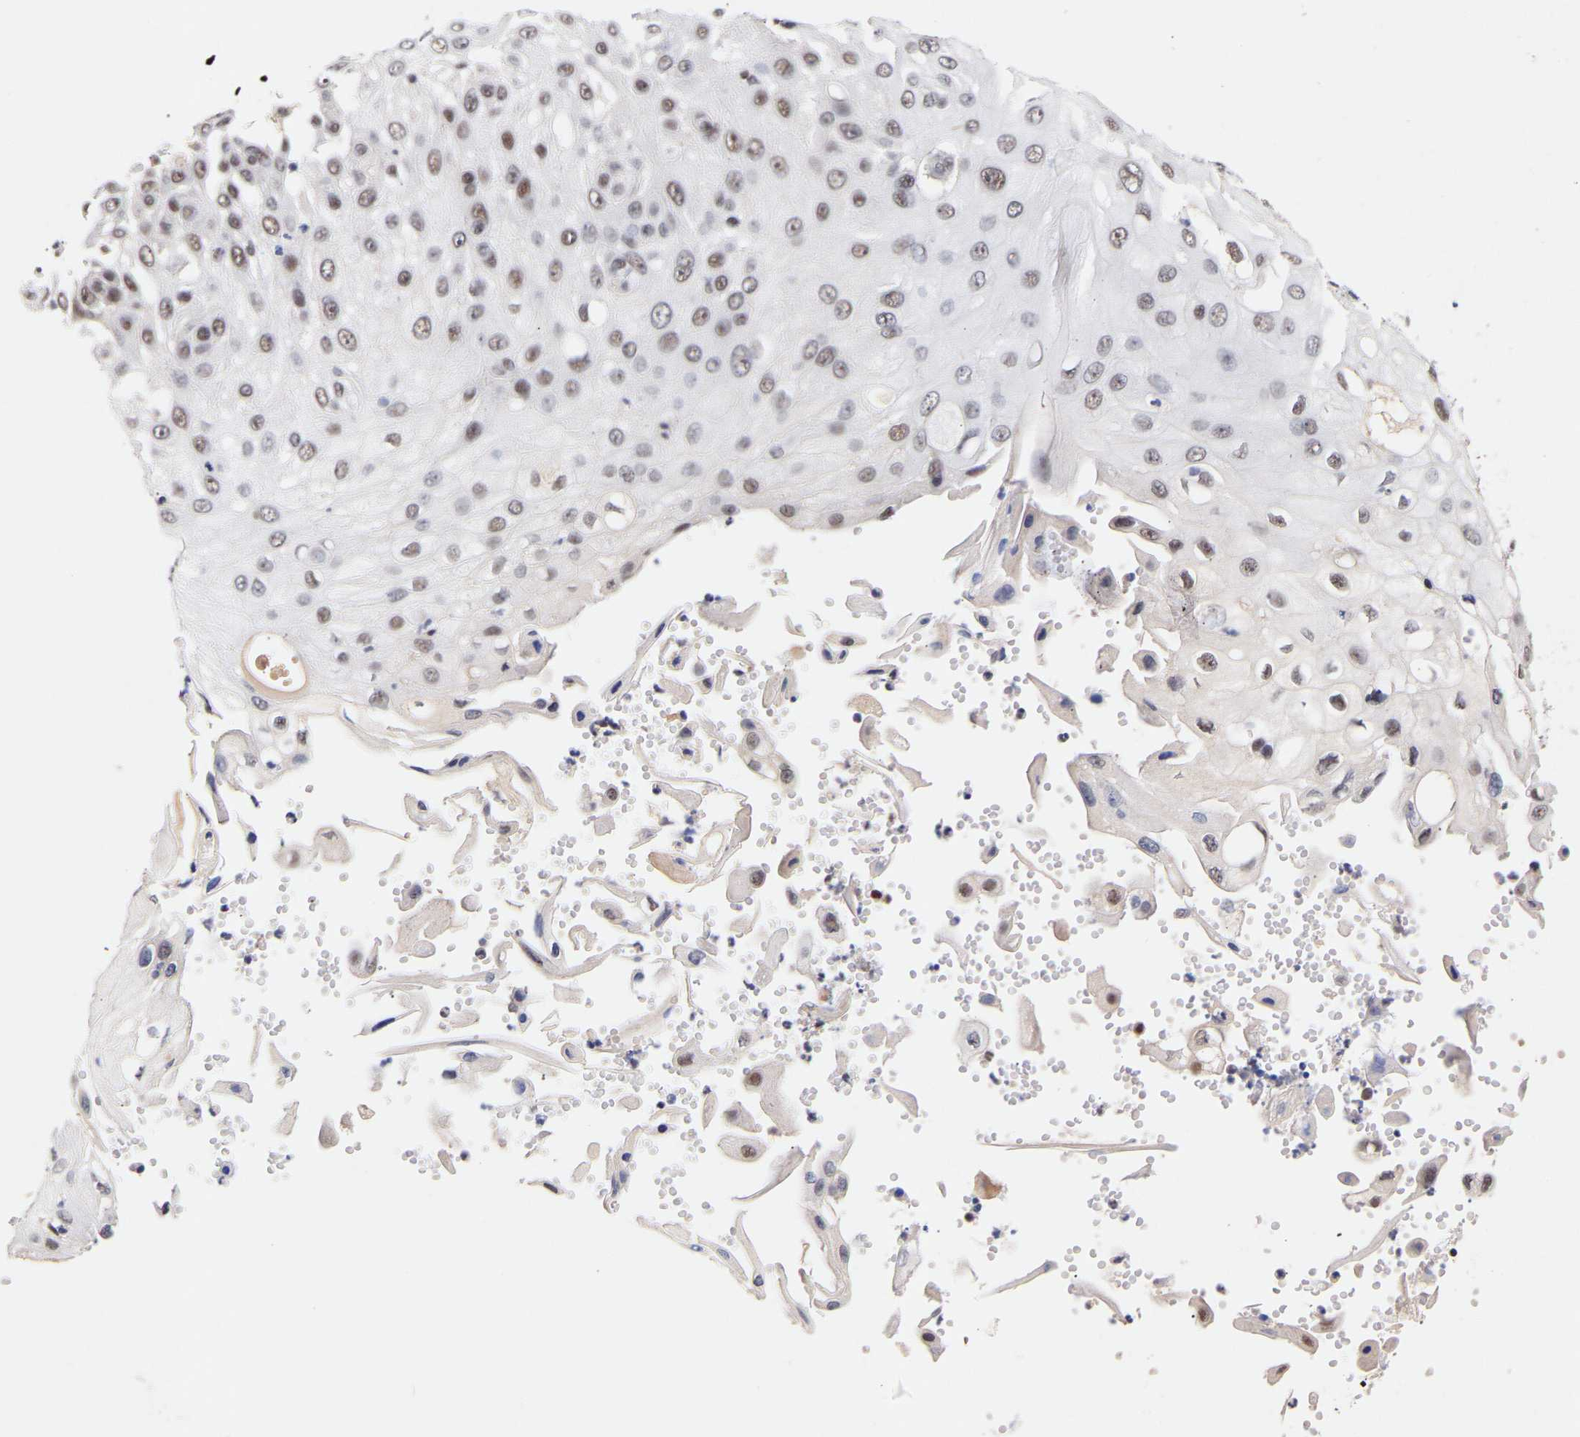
{"staining": {"intensity": "moderate", "quantity": "25%-75%", "location": "nuclear"}, "tissue": "skin cancer", "cell_type": "Tumor cells", "image_type": "cancer", "snomed": [{"axis": "morphology", "description": "Squamous cell carcinoma, NOS"}, {"axis": "topography", "description": "Skin"}], "caption": "Skin cancer (squamous cell carcinoma) stained for a protein (brown) displays moderate nuclear positive positivity in approximately 25%-75% of tumor cells.", "gene": "RBM15", "patient": {"sex": "female", "age": 44}}